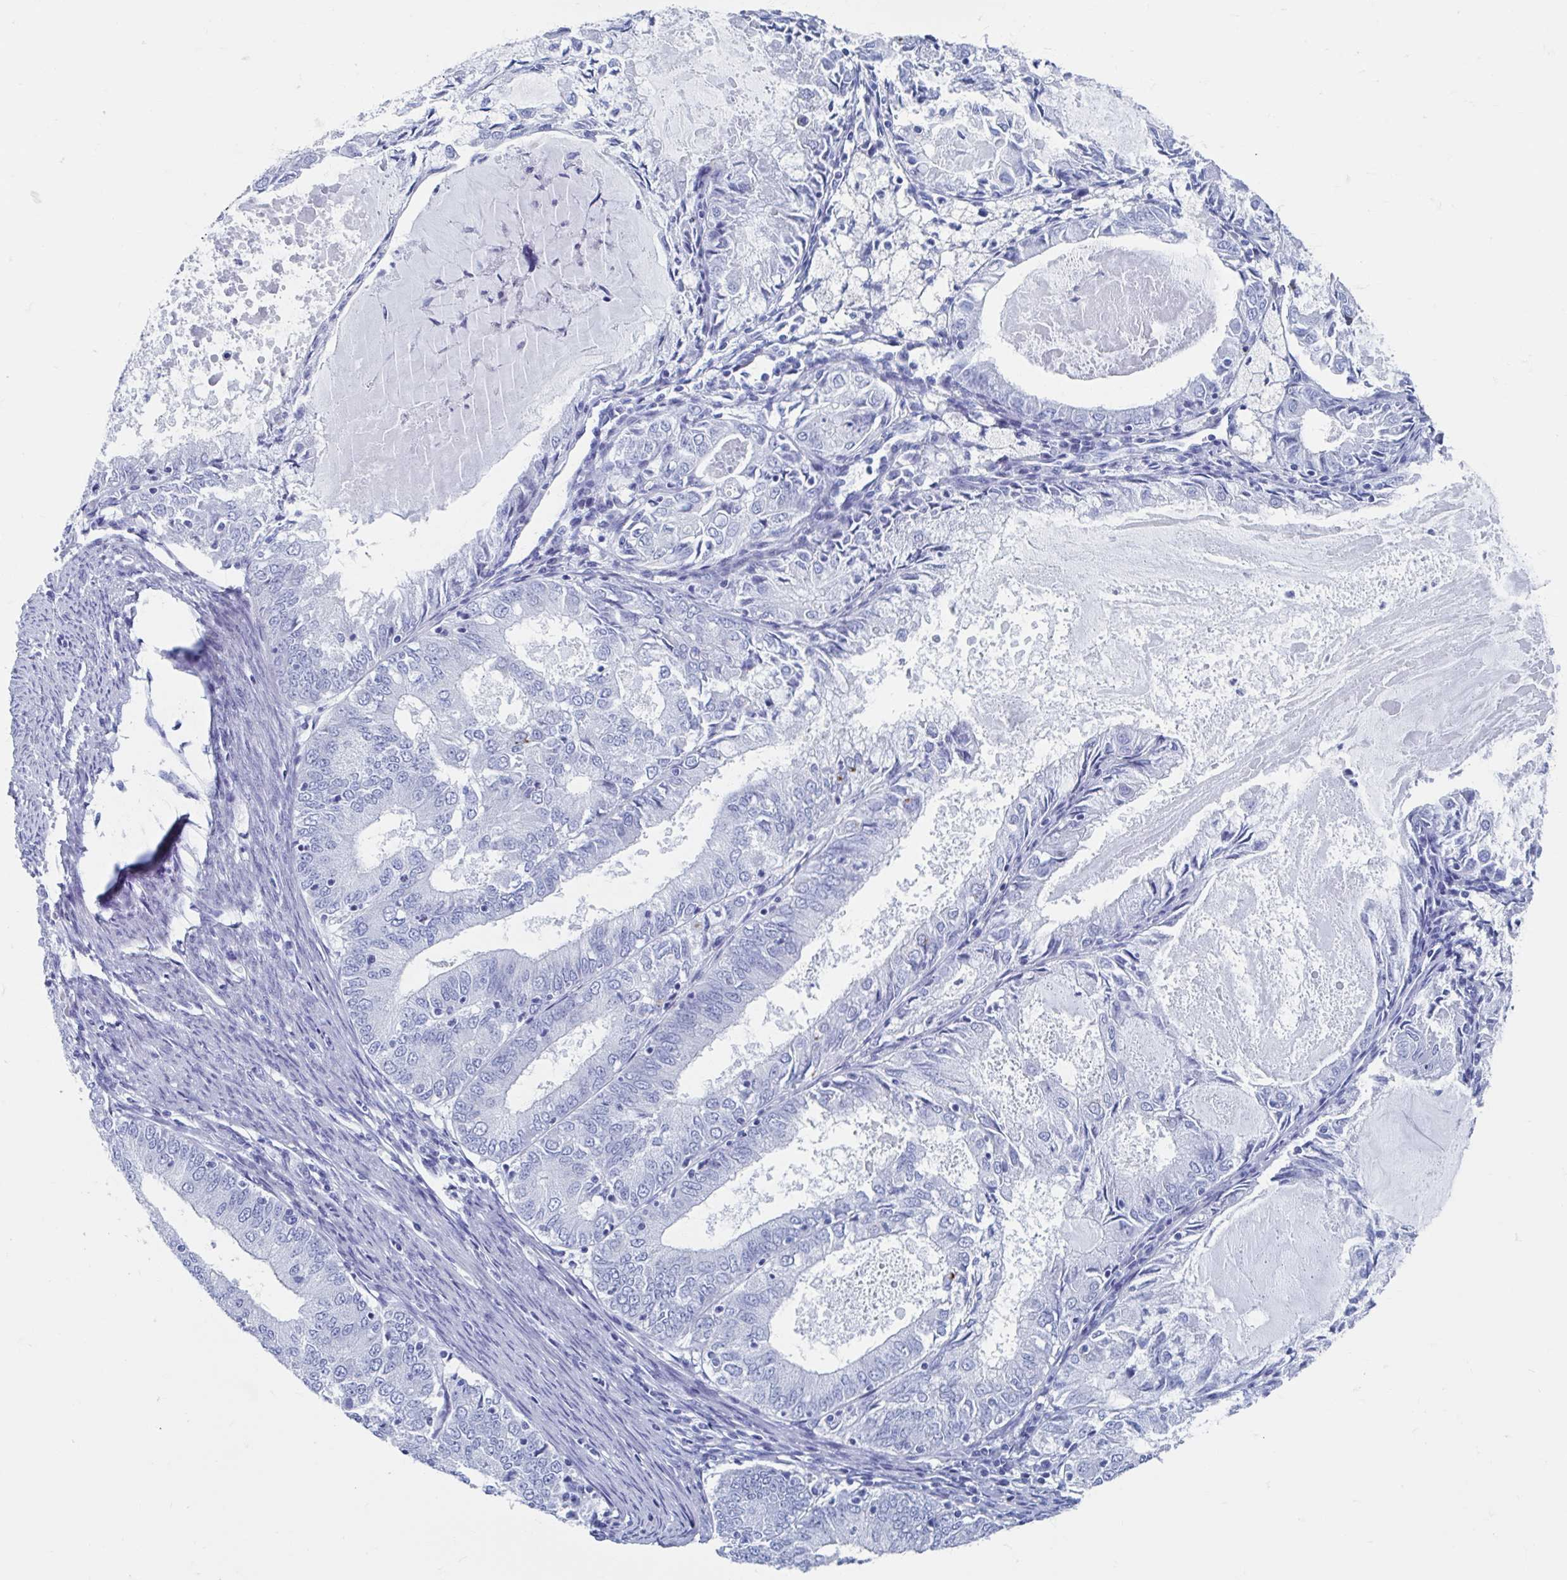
{"staining": {"intensity": "negative", "quantity": "none", "location": "none"}, "tissue": "endometrial cancer", "cell_type": "Tumor cells", "image_type": "cancer", "snomed": [{"axis": "morphology", "description": "Adenocarcinoma, NOS"}, {"axis": "topography", "description": "Endometrium"}], "caption": "IHC histopathology image of human endometrial cancer (adenocarcinoma) stained for a protein (brown), which exhibits no expression in tumor cells.", "gene": "SHCBP1L", "patient": {"sex": "female", "age": 57}}